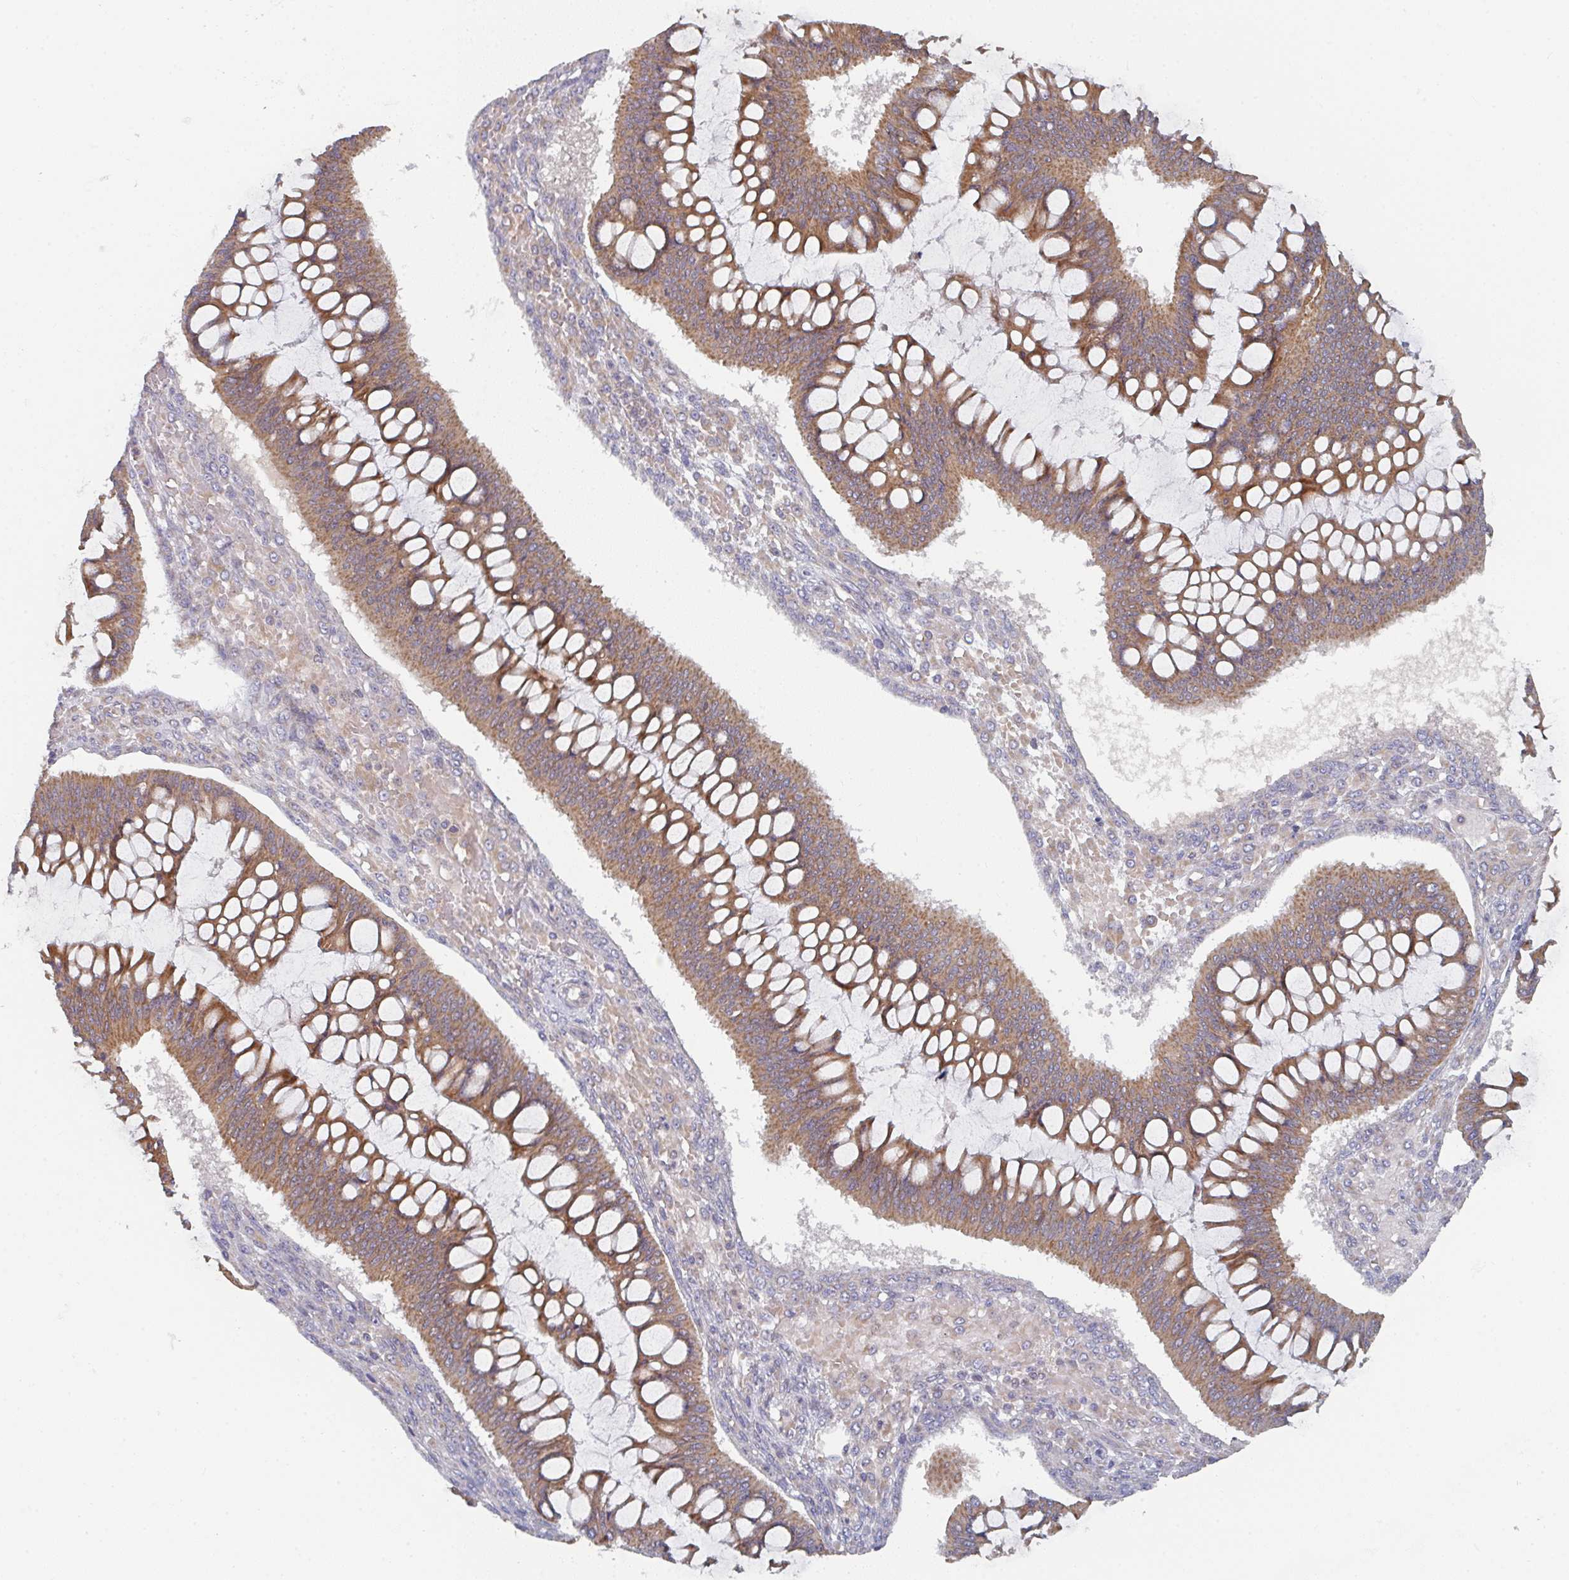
{"staining": {"intensity": "moderate", "quantity": ">75%", "location": "cytoplasmic/membranous"}, "tissue": "ovarian cancer", "cell_type": "Tumor cells", "image_type": "cancer", "snomed": [{"axis": "morphology", "description": "Cystadenocarcinoma, mucinous, NOS"}, {"axis": "topography", "description": "Ovary"}], "caption": "Immunohistochemistry (IHC) of ovarian mucinous cystadenocarcinoma exhibits medium levels of moderate cytoplasmic/membranous positivity in approximately >75% of tumor cells. (brown staining indicates protein expression, while blue staining denotes nuclei).", "gene": "ELOVL1", "patient": {"sex": "female", "age": 73}}